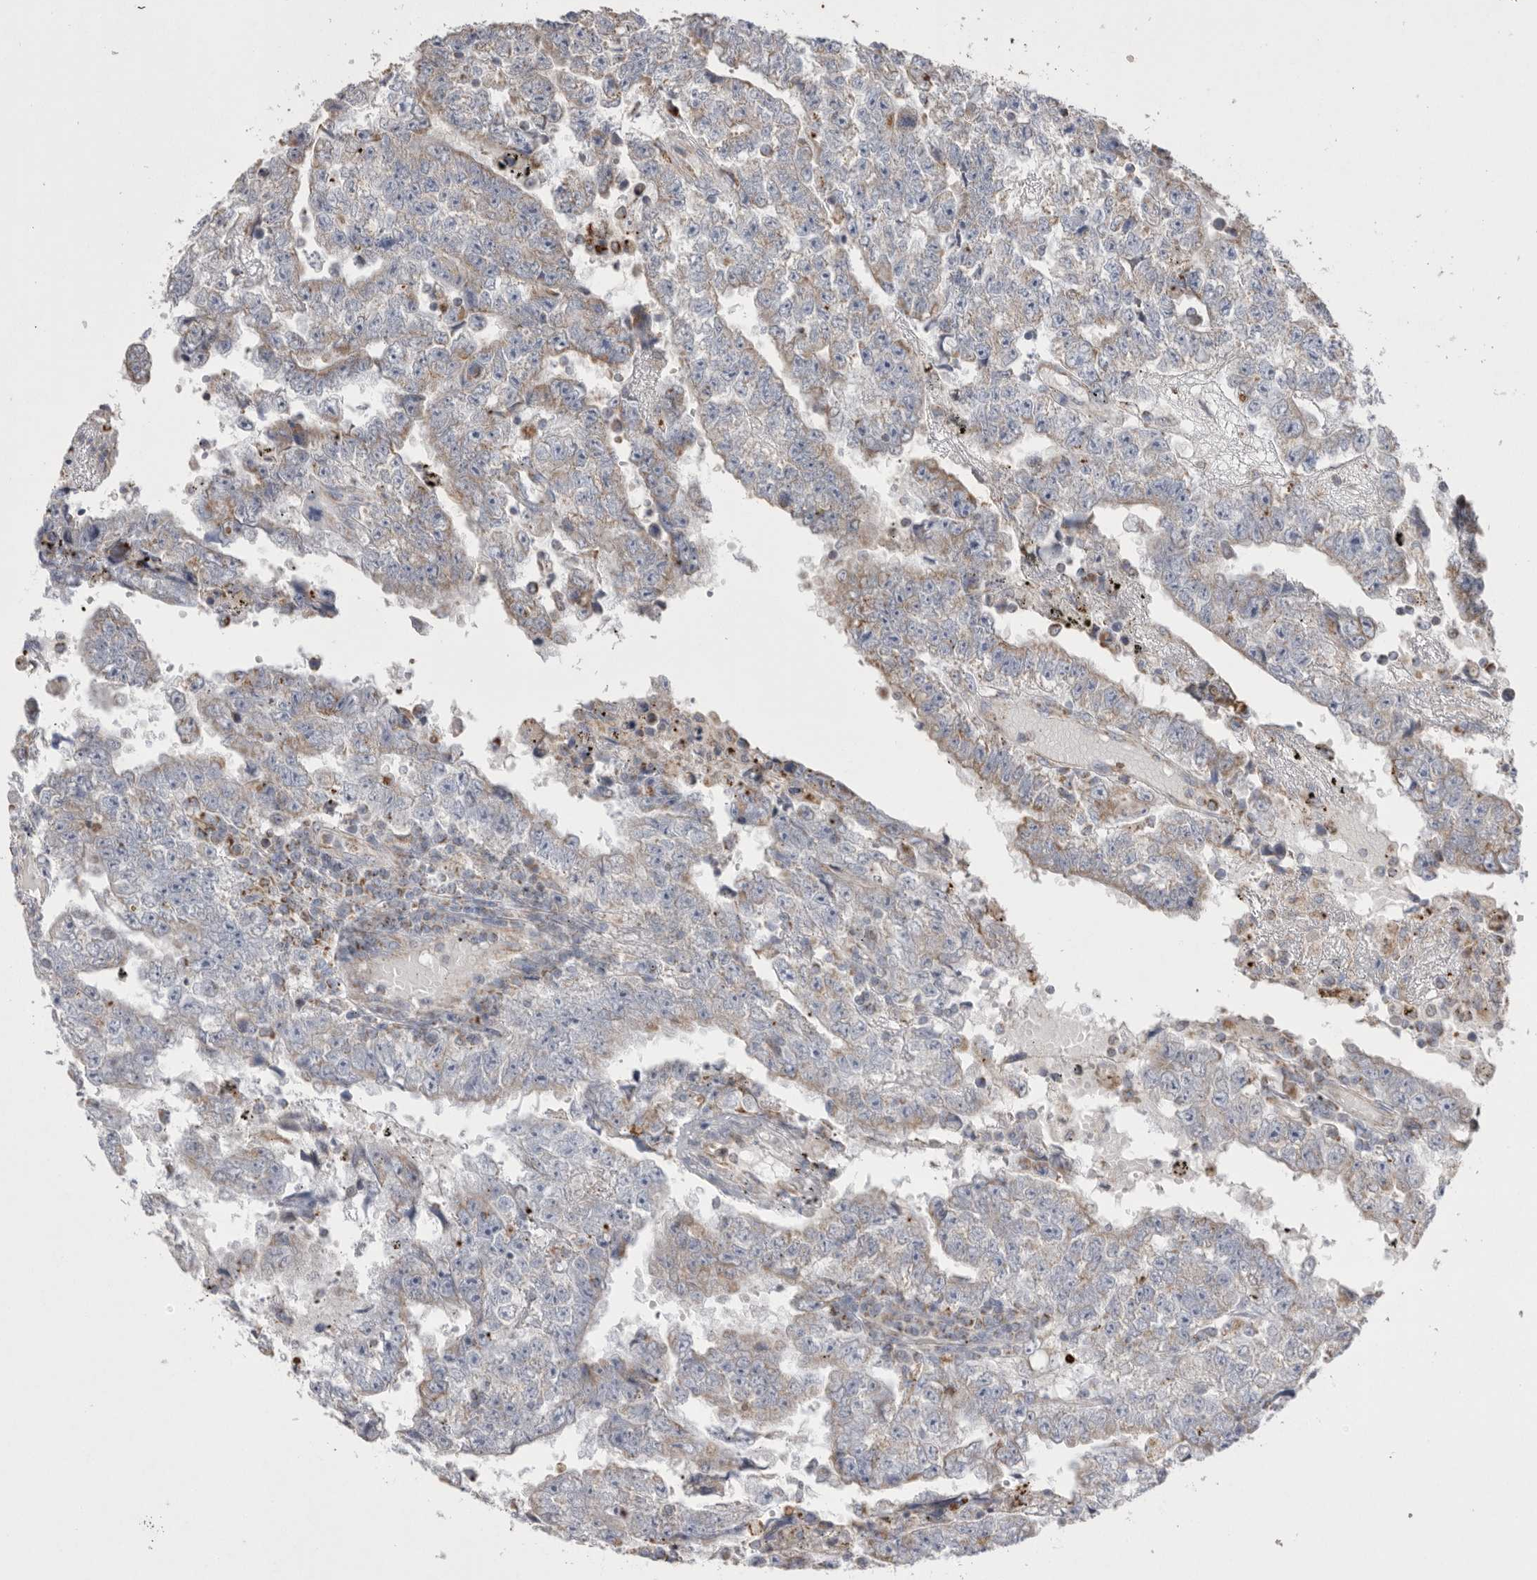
{"staining": {"intensity": "weak", "quantity": "25%-75%", "location": "cytoplasmic/membranous"}, "tissue": "testis cancer", "cell_type": "Tumor cells", "image_type": "cancer", "snomed": [{"axis": "morphology", "description": "Carcinoma, Embryonal, NOS"}, {"axis": "topography", "description": "Testis"}], "caption": "This micrograph demonstrates IHC staining of human testis embryonal carcinoma, with low weak cytoplasmic/membranous expression in approximately 25%-75% of tumor cells.", "gene": "VDAC3", "patient": {"sex": "male", "age": 25}}